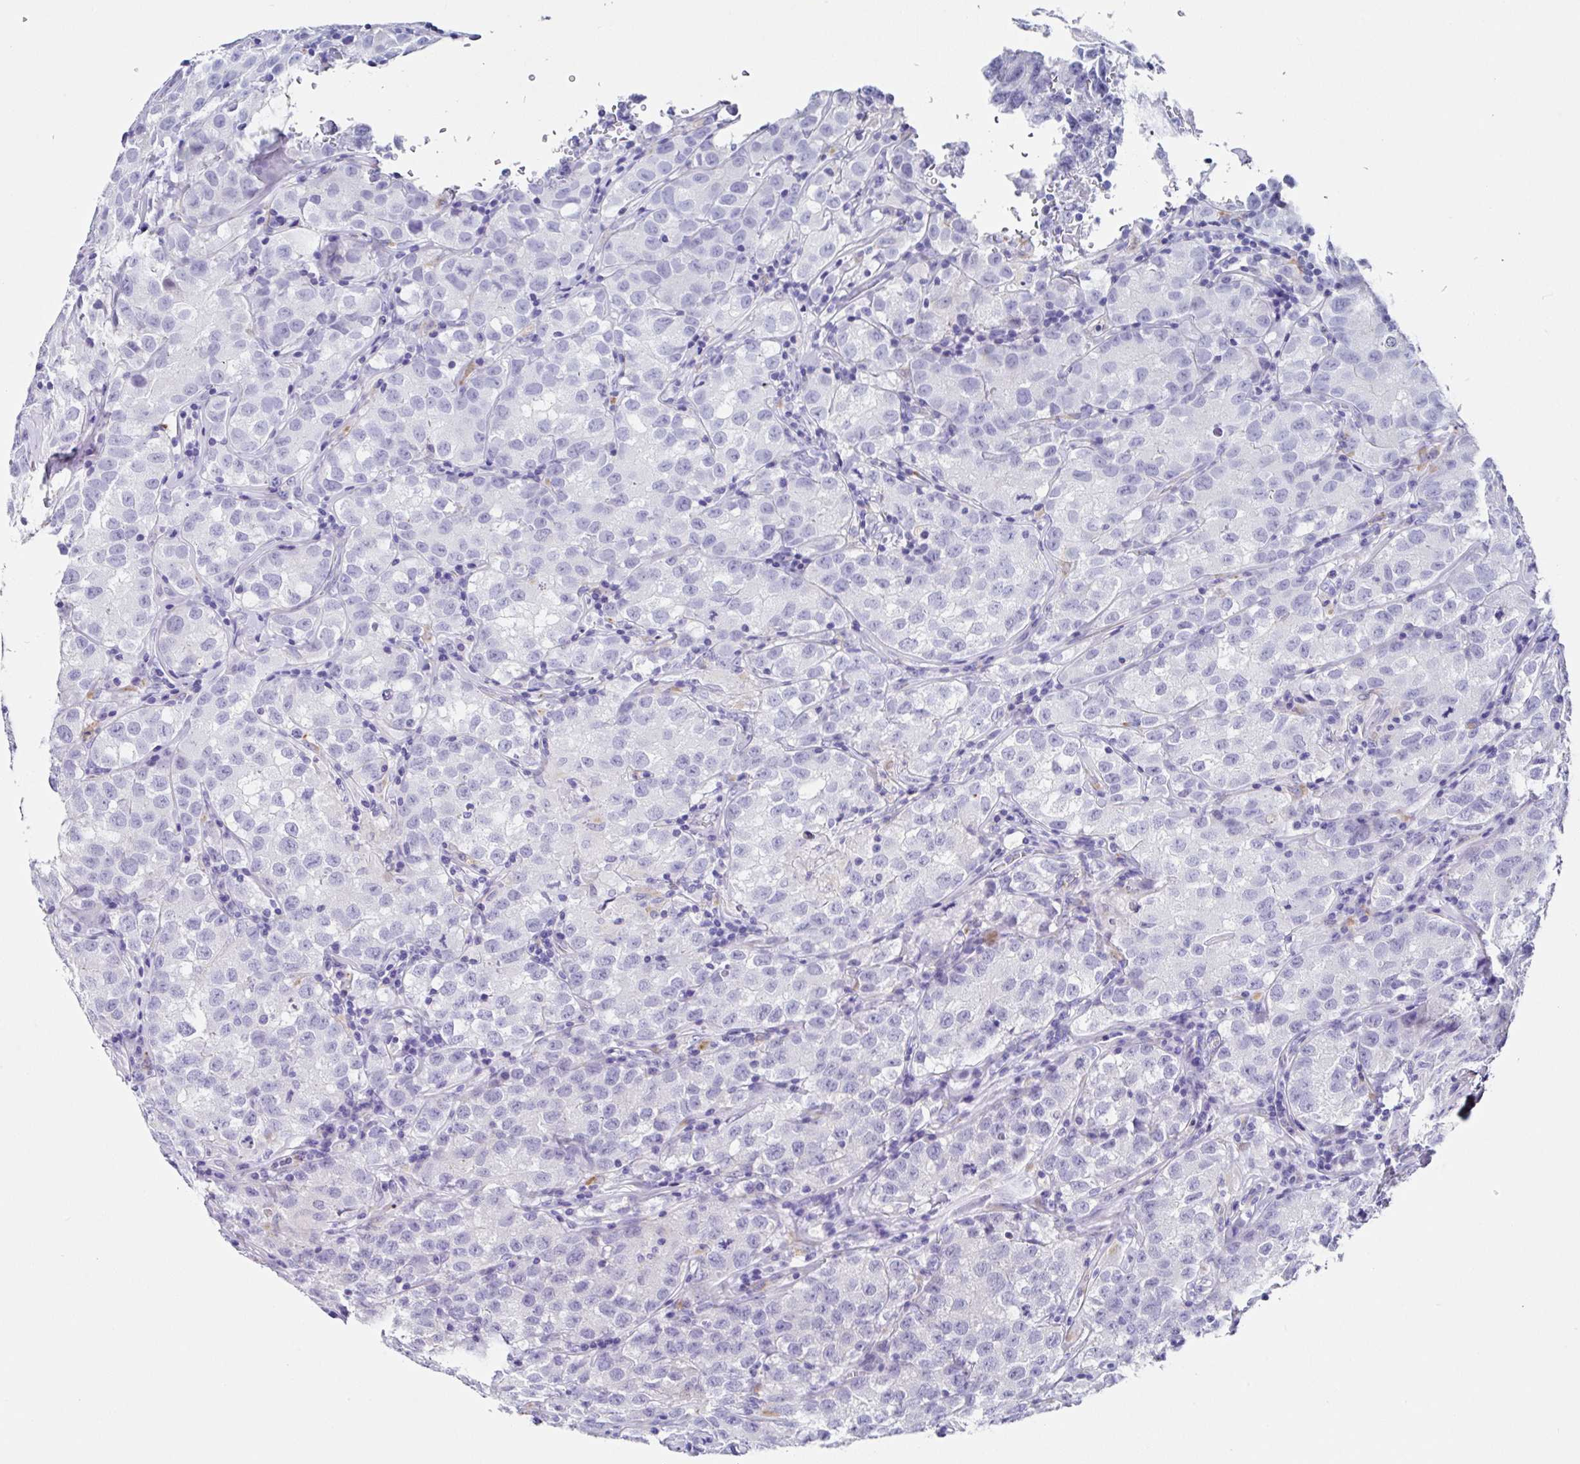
{"staining": {"intensity": "negative", "quantity": "none", "location": "none"}, "tissue": "testis cancer", "cell_type": "Tumor cells", "image_type": "cancer", "snomed": [{"axis": "morphology", "description": "Seminoma, NOS"}, {"axis": "morphology", "description": "Carcinoma, Embryonal, NOS"}, {"axis": "topography", "description": "Testis"}], "caption": "Testis seminoma stained for a protein using immunohistochemistry reveals no staining tumor cells.", "gene": "TMPRSS11E", "patient": {"sex": "male", "age": 43}}